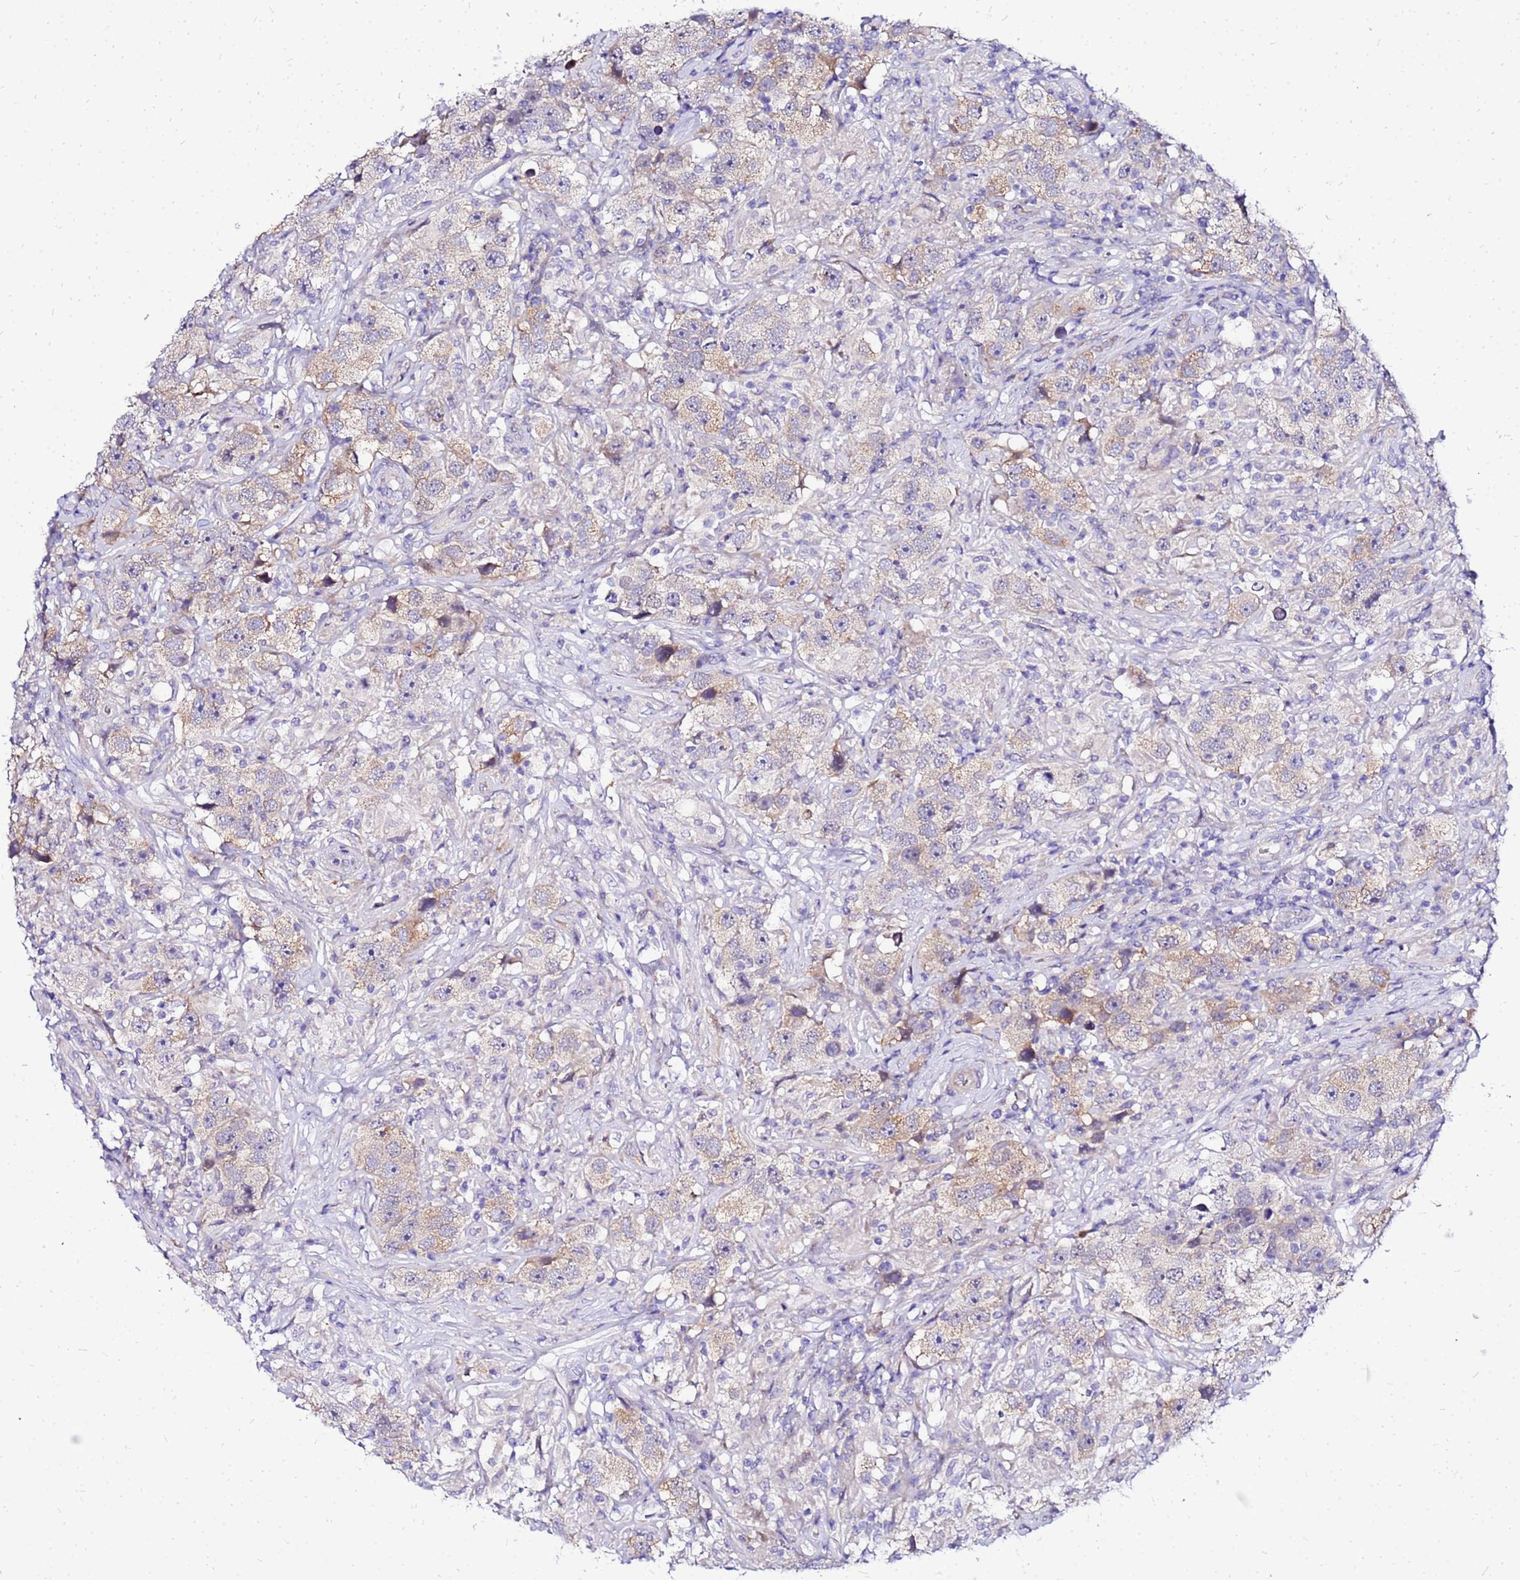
{"staining": {"intensity": "weak", "quantity": "<25%", "location": "cytoplasmic/membranous"}, "tissue": "testis cancer", "cell_type": "Tumor cells", "image_type": "cancer", "snomed": [{"axis": "morphology", "description": "Seminoma, NOS"}, {"axis": "topography", "description": "Testis"}], "caption": "The IHC image has no significant expression in tumor cells of testis seminoma tissue.", "gene": "HERC5", "patient": {"sex": "male", "age": 49}}